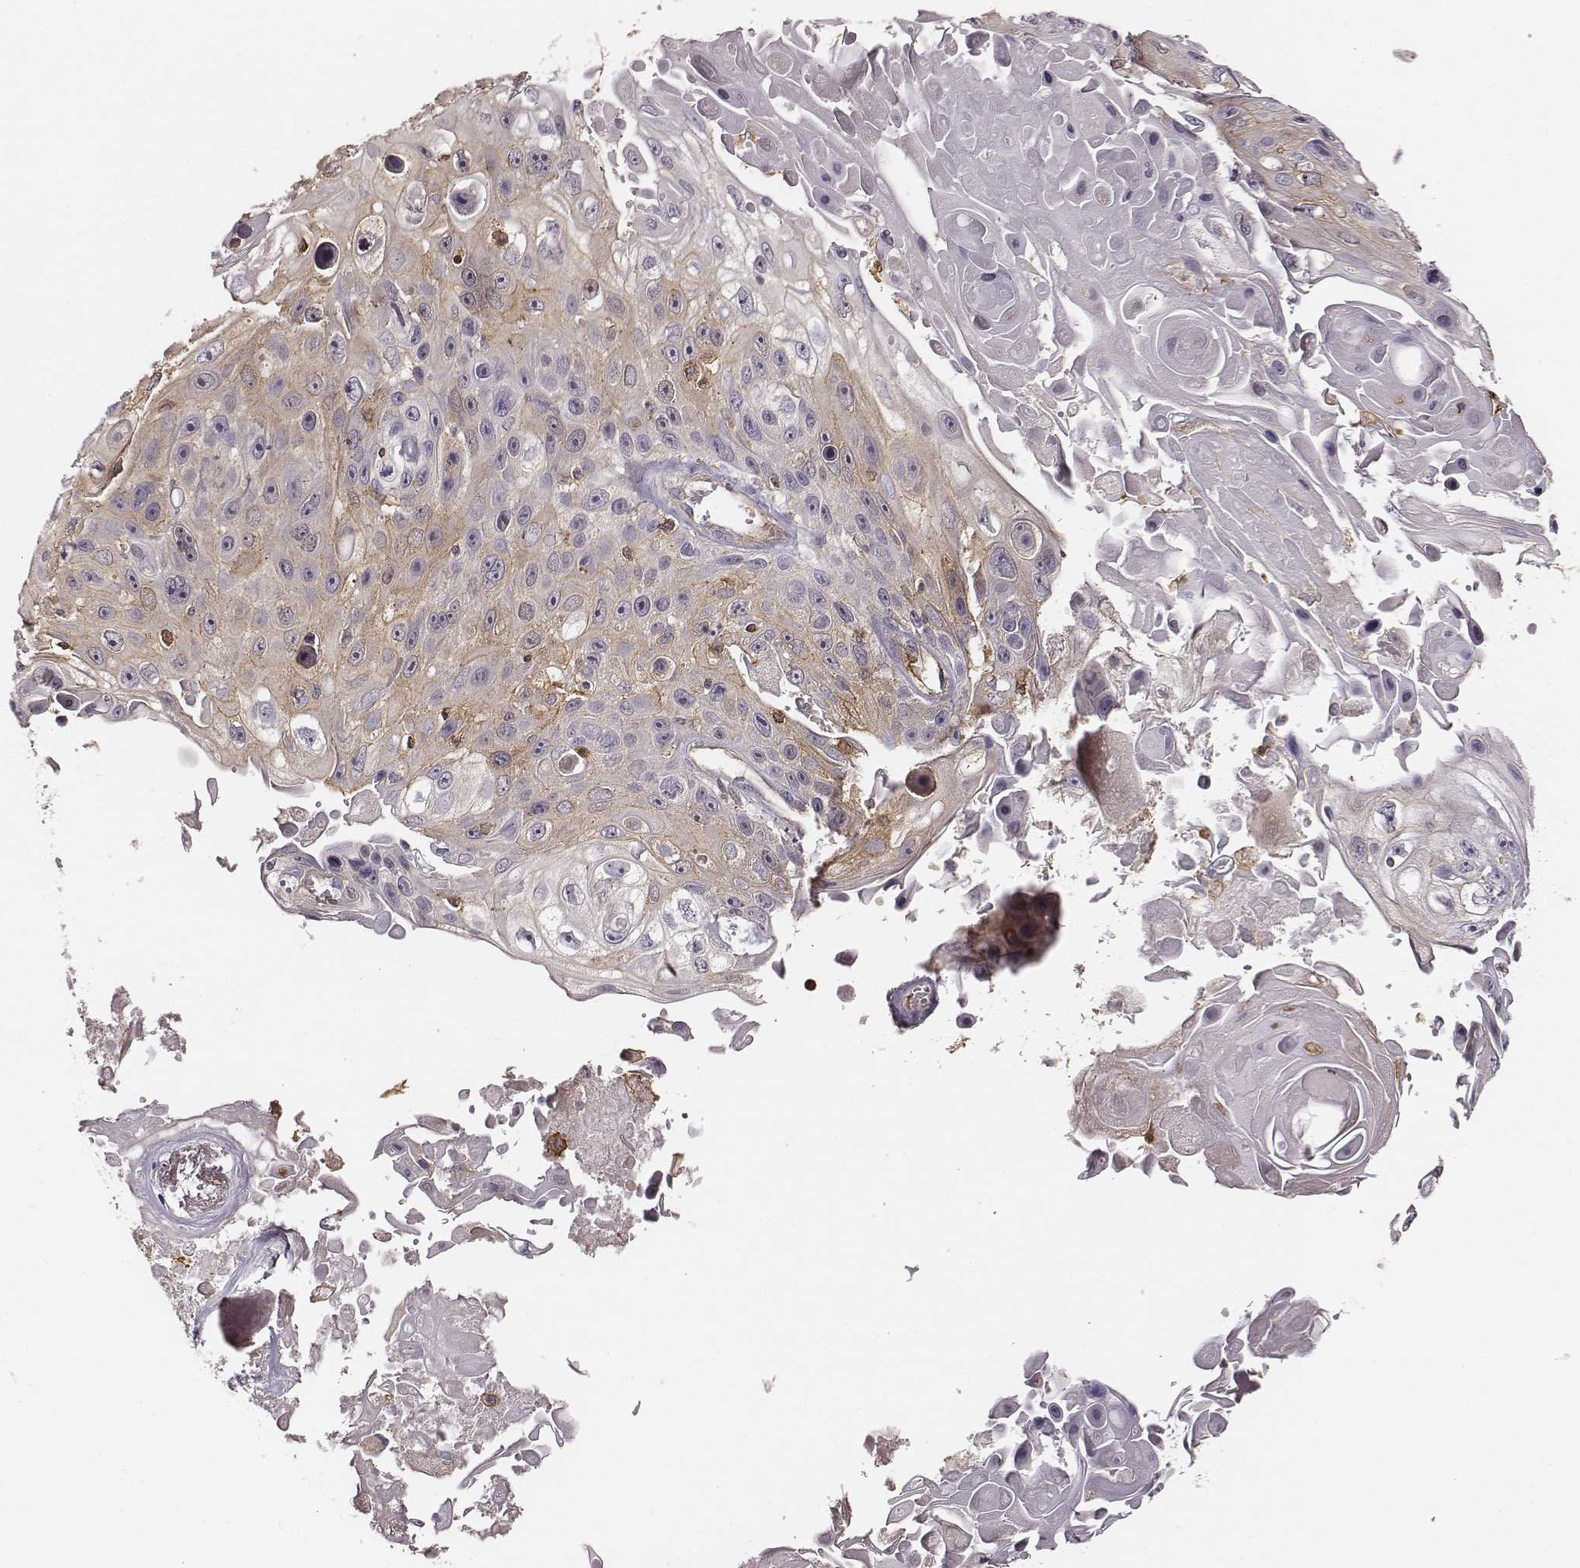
{"staining": {"intensity": "negative", "quantity": "none", "location": "none"}, "tissue": "skin cancer", "cell_type": "Tumor cells", "image_type": "cancer", "snomed": [{"axis": "morphology", "description": "Squamous cell carcinoma, NOS"}, {"axis": "topography", "description": "Skin"}], "caption": "DAB immunohistochemical staining of skin cancer (squamous cell carcinoma) exhibits no significant positivity in tumor cells.", "gene": "ZYX", "patient": {"sex": "male", "age": 82}}